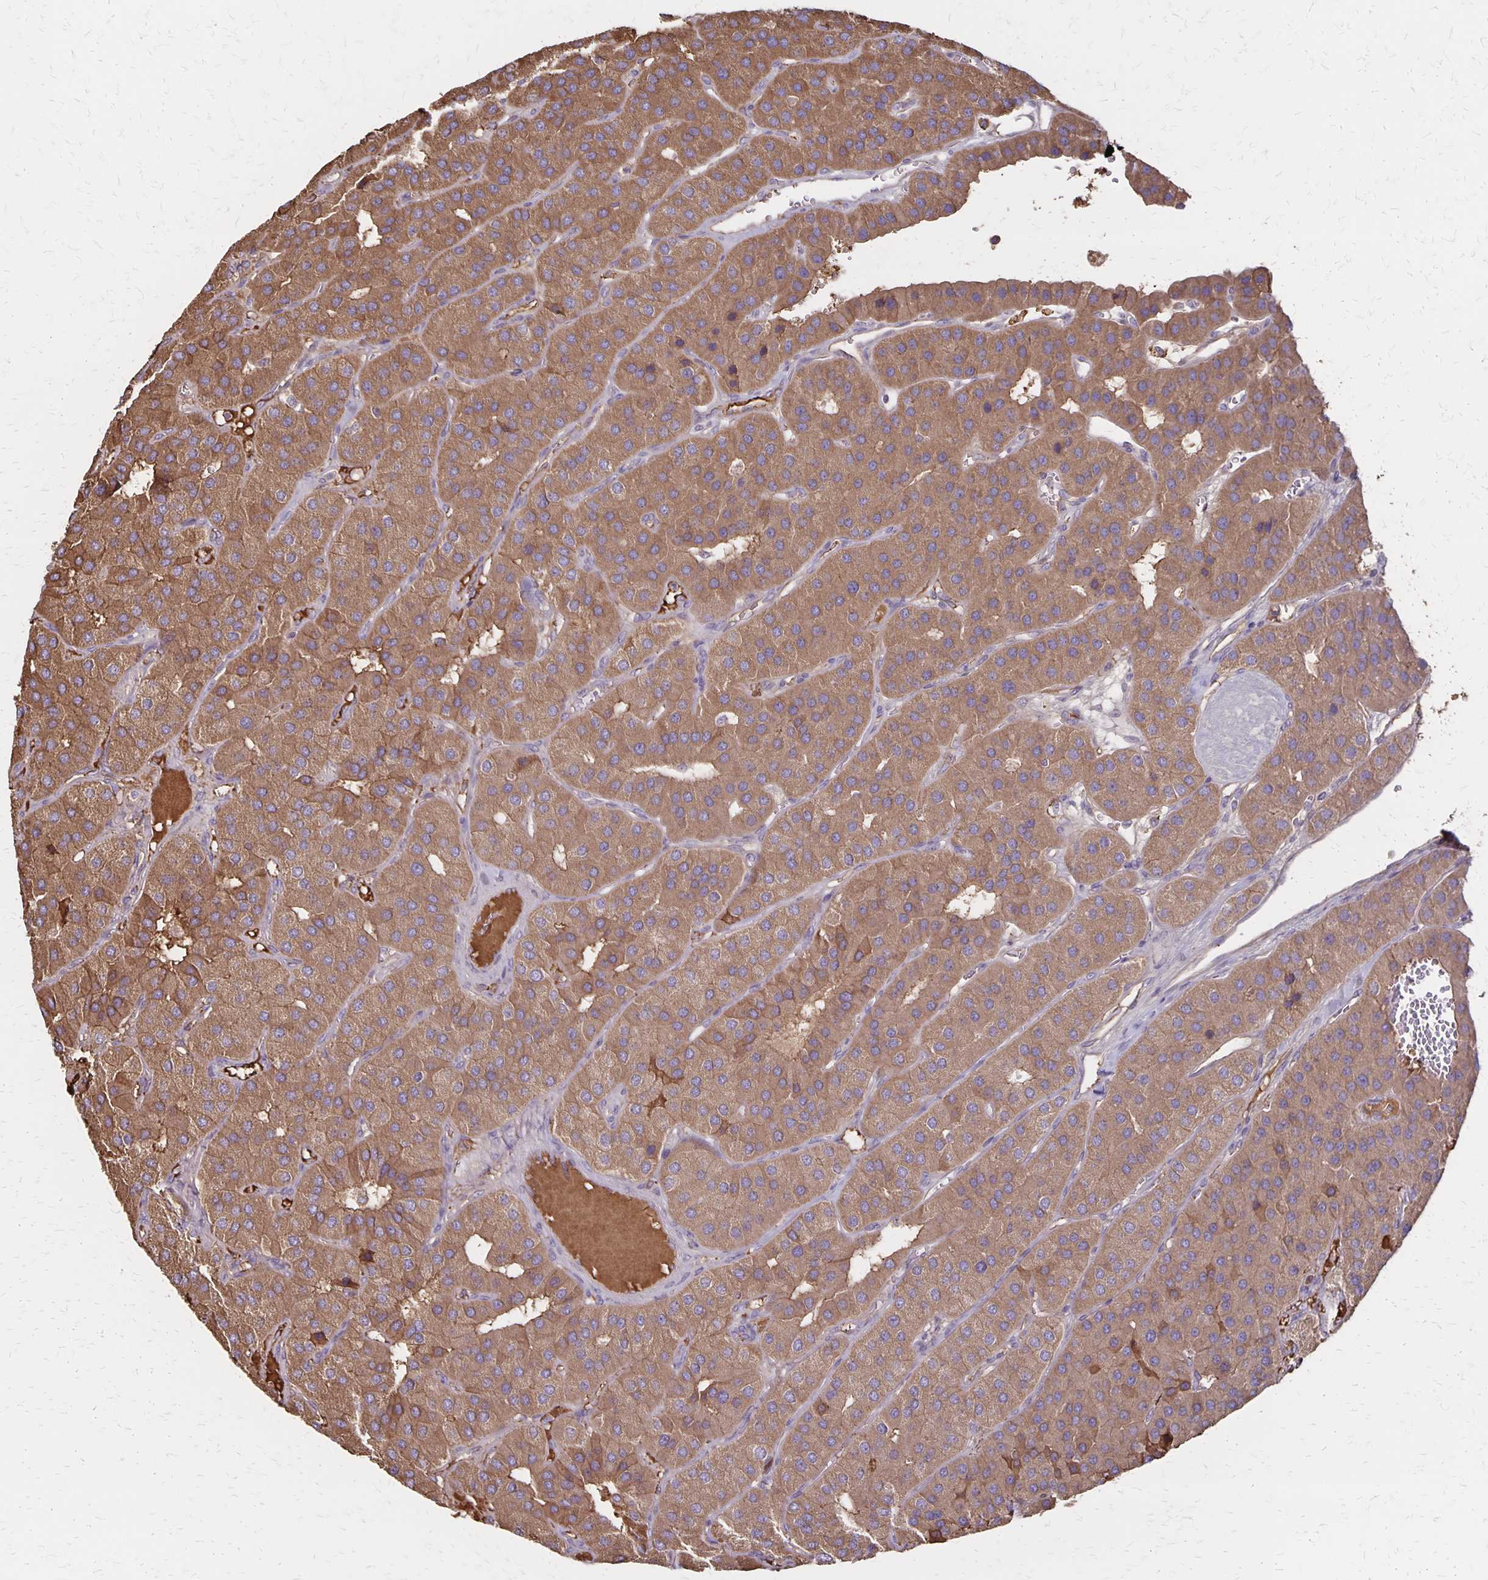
{"staining": {"intensity": "moderate", "quantity": ">75%", "location": "cytoplasmic/membranous"}, "tissue": "parathyroid gland", "cell_type": "Glandular cells", "image_type": "normal", "snomed": [{"axis": "morphology", "description": "Normal tissue, NOS"}, {"axis": "morphology", "description": "Adenoma, NOS"}, {"axis": "topography", "description": "Parathyroid gland"}], "caption": "Parathyroid gland stained with a brown dye reveals moderate cytoplasmic/membranous positive staining in about >75% of glandular cells.", "gene": "PROM2", "patient": {"sex": "female", "age": 86}}